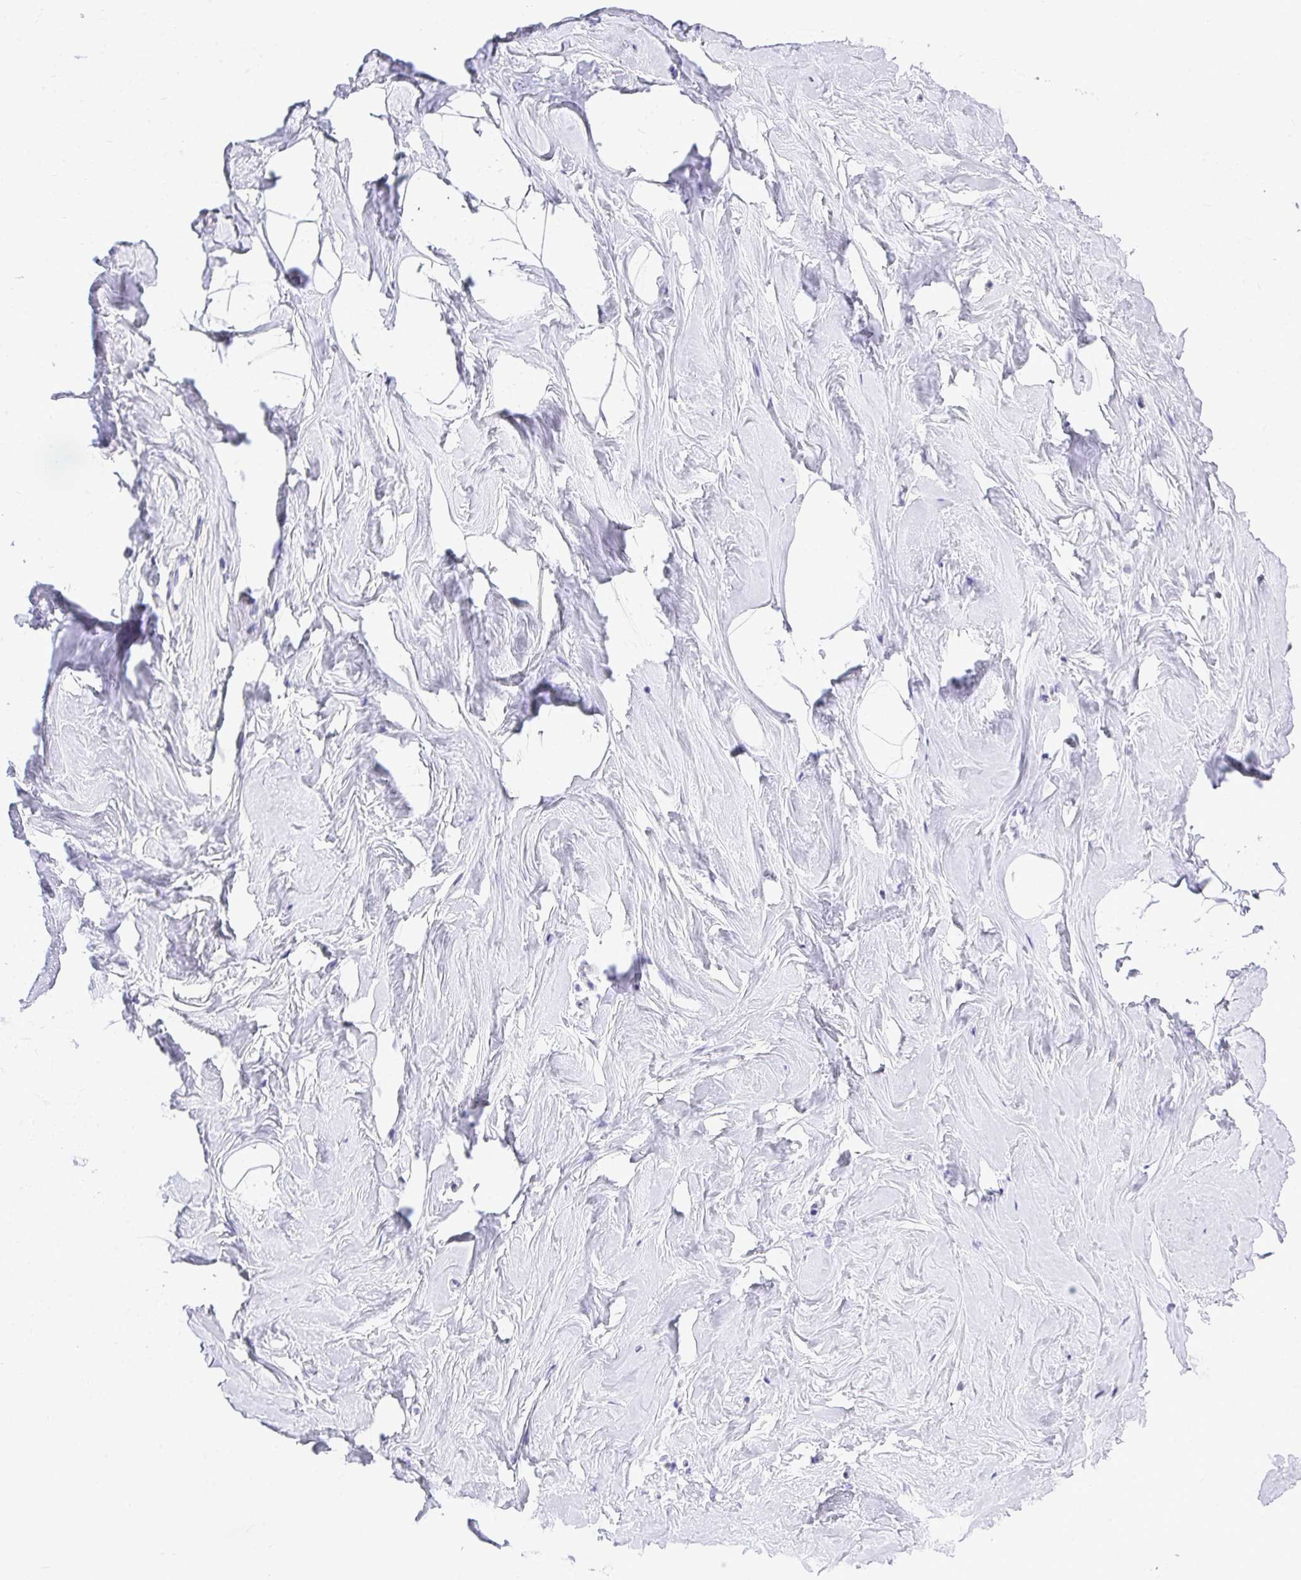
{"staining": {"intensity": "negative", "quantity": "none", "location": "none"}, "tissue": "breast", "cell_type": "Adipocytes", "image_type": "normal", "snomed": [{"axis": "morphology", "description": "Normal tissue, NOS"}, {"axis": "topography", "description": "Breast"}], "caption": "This is an immunohistochemistry micrograph of unremarkable breast. There is no positivity in adipocytes.", "gene": "PLPPR3", "patient": {"sex": "female", "age": 32}}